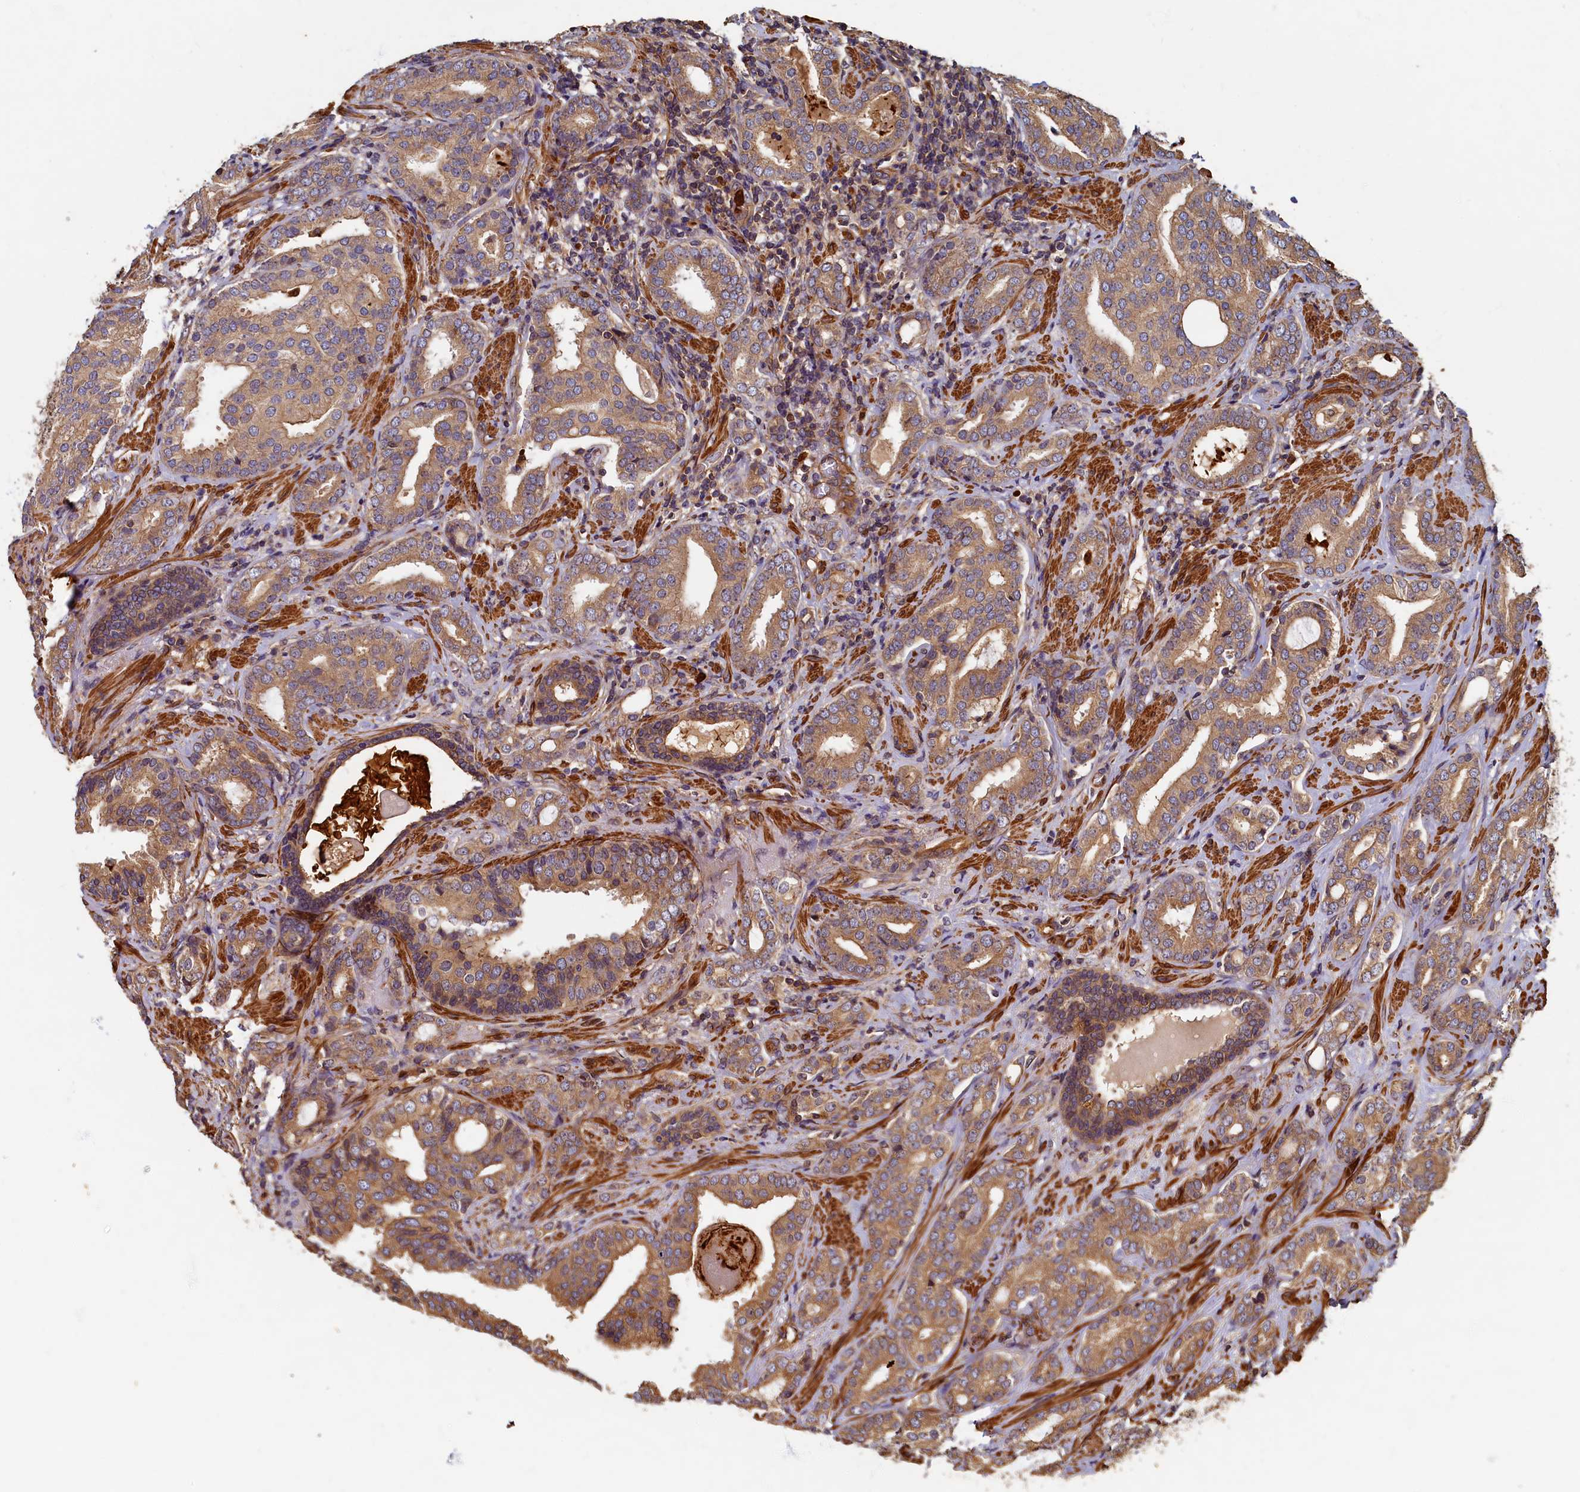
{"staining": {"intensity": "moderate", "quantity": ">75%", "location": "cytoplasmic/membranous"}, "tissue": "prostate cancer", "cell_type": "Tumor cells", "image_type": "cancer", "snomed": [{"axis": "morphology", "description": "Adenocarcinoma, High grade"}, {"axis": "topography", "description": "Prostate"}], "caption": "High-magnification brightfield microscopy of prostate cancer (high-grade adenocarcinoma) stained with DAB (3,3'-diaminobenzidine) (brown) and counterstained with hematoxylin (blue). tumor cells exhibit moderate cytoplasmic/membranous expression is seen in about>75% of cells.", "gene": "CCDC102B", "patient": {"sex": "male", "age": 63}}